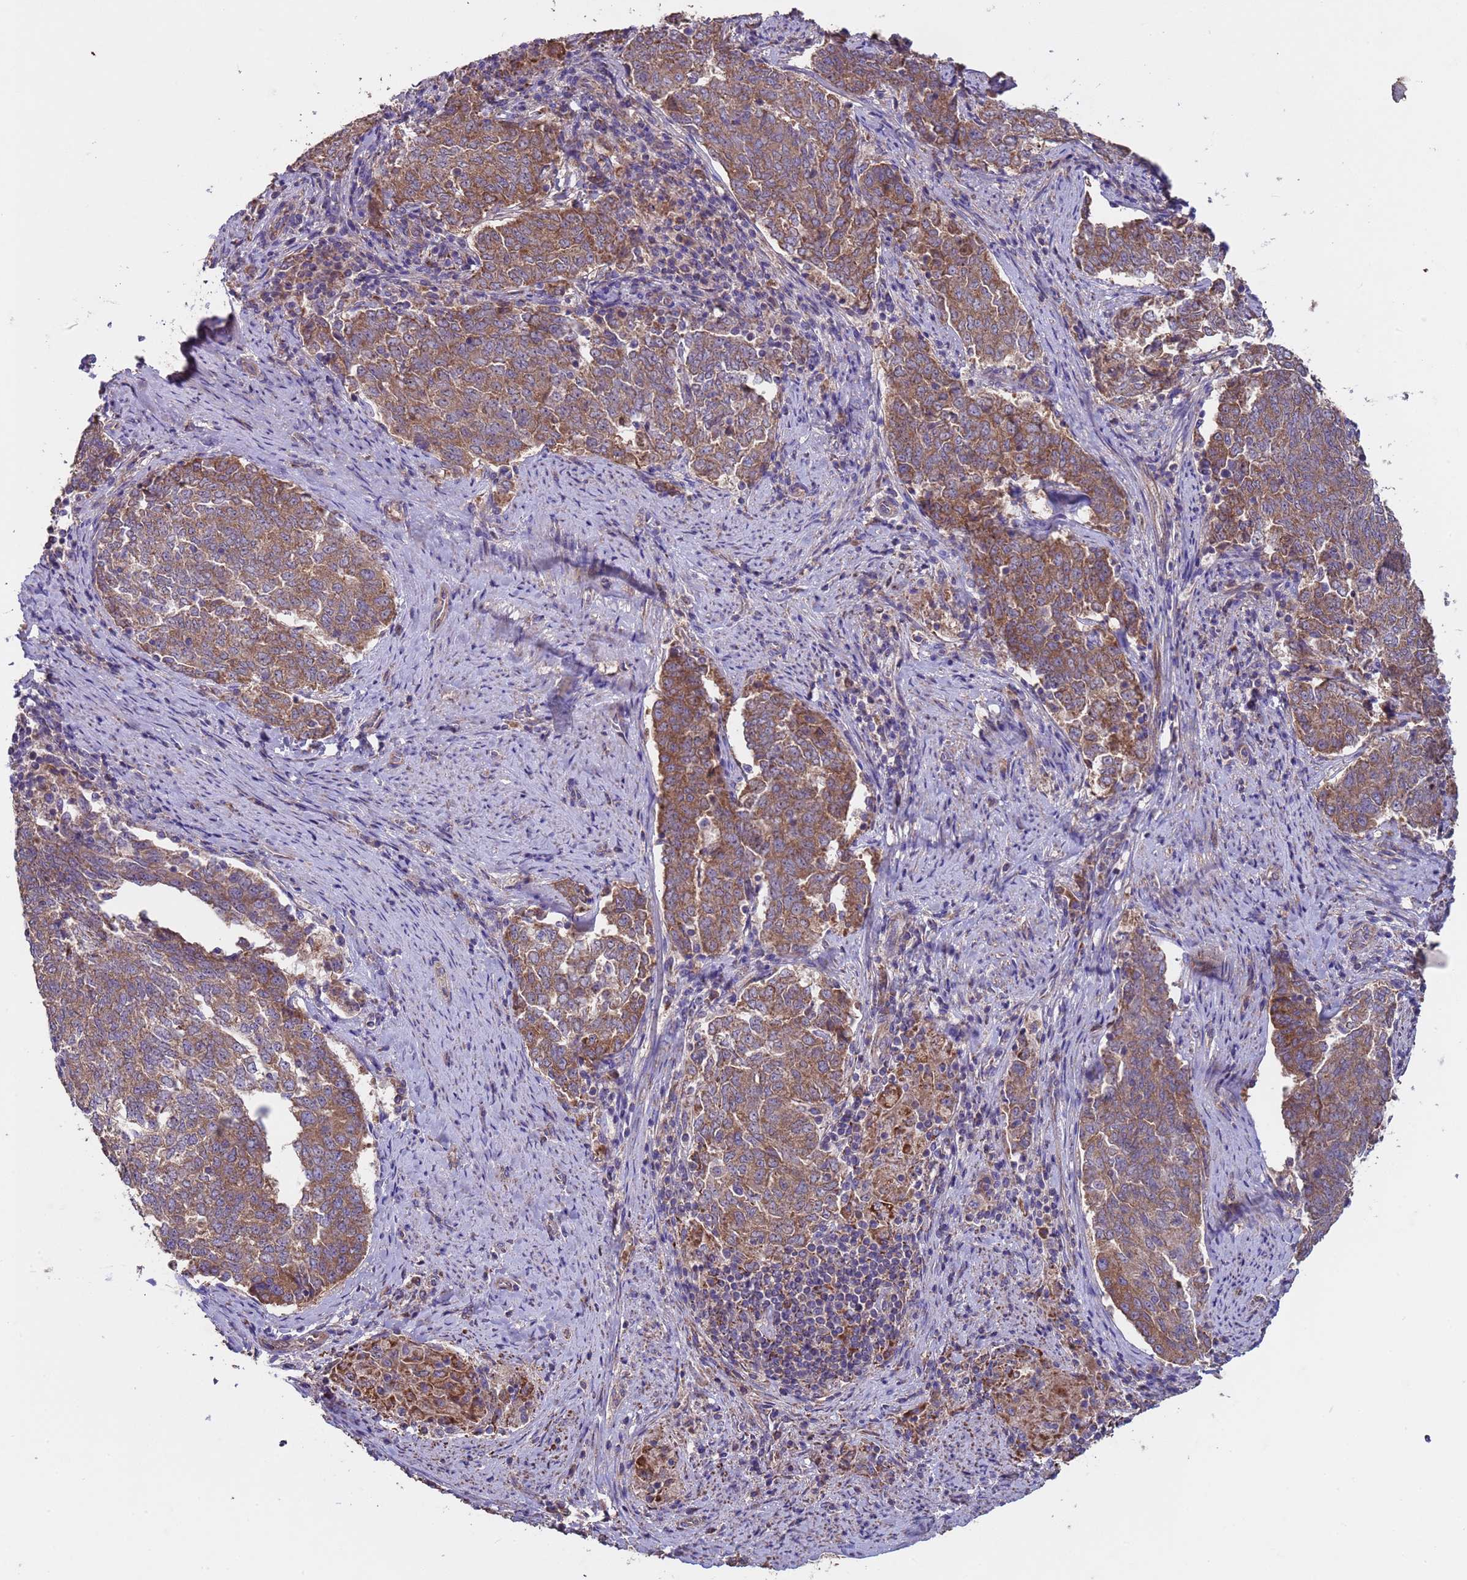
{"staining": {"intensity": "moderate", "quantity": ">75%", "location": "cytoplasmic/membranous"}, "tissue": "endometrial cancer", "cell_type": "Tumor cells", "image_type": "cancer", "snomed": [{"axis": "morphology", "description": "Adenocarcinoma, NOS"}, {"axis": "topography", "description": "Endometrium"}], "caption": "Immunohistochemistry image of neoplastic tissue: endometrial adenocarcinoma stained using immunohistochemistry (IHC) displays medium levels of moderate protein expression localized specifically in the cytoplasmic/membranous of tumor cells, appearing as a cytoplasmic/membranous brown color.", "gene": "EEF1AKMT1", "patient": {"sex": "female", "age": 80}}